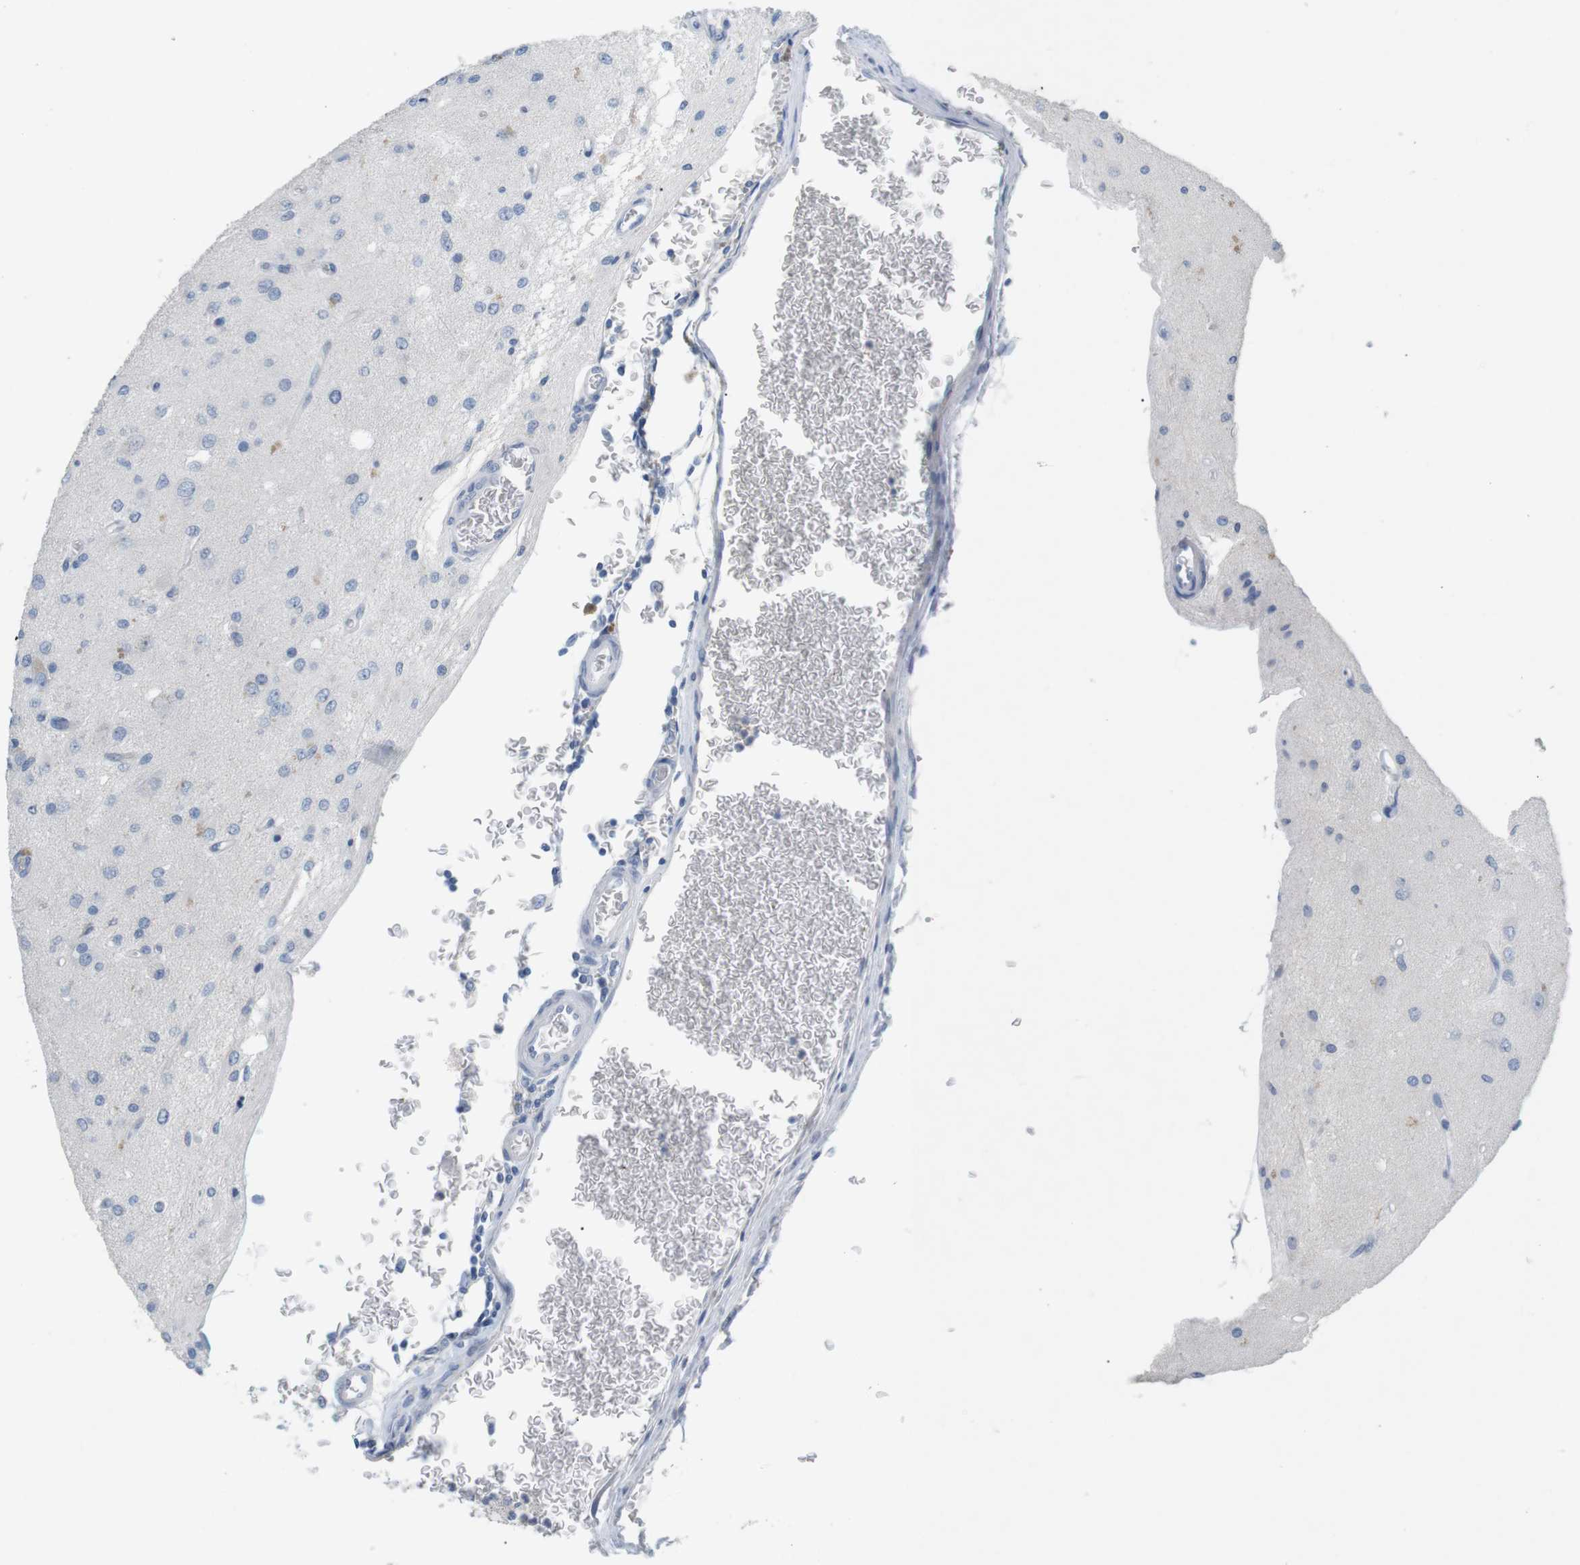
{"staining": {"intensity": "negative", "quantity": "none", "location": "none"}, "tissue": "glioma", "cell_type": "Tumor cells", "image_type": "cancer", "snomed": [{"axis": "morphology", "description": "Normal tissue, NOS"}, {"axis": "morphology", "description": "Glioma, malignant, High grade"}, {"axis": "topography", "description": "Cerebral cortex"}], "caption": "This is an IHC micrograph of human high-grade glioma (malignant). There is no expression in tumor cells.", "gene": "HBG2", "patient": {"sex": "male", "age": 77}}